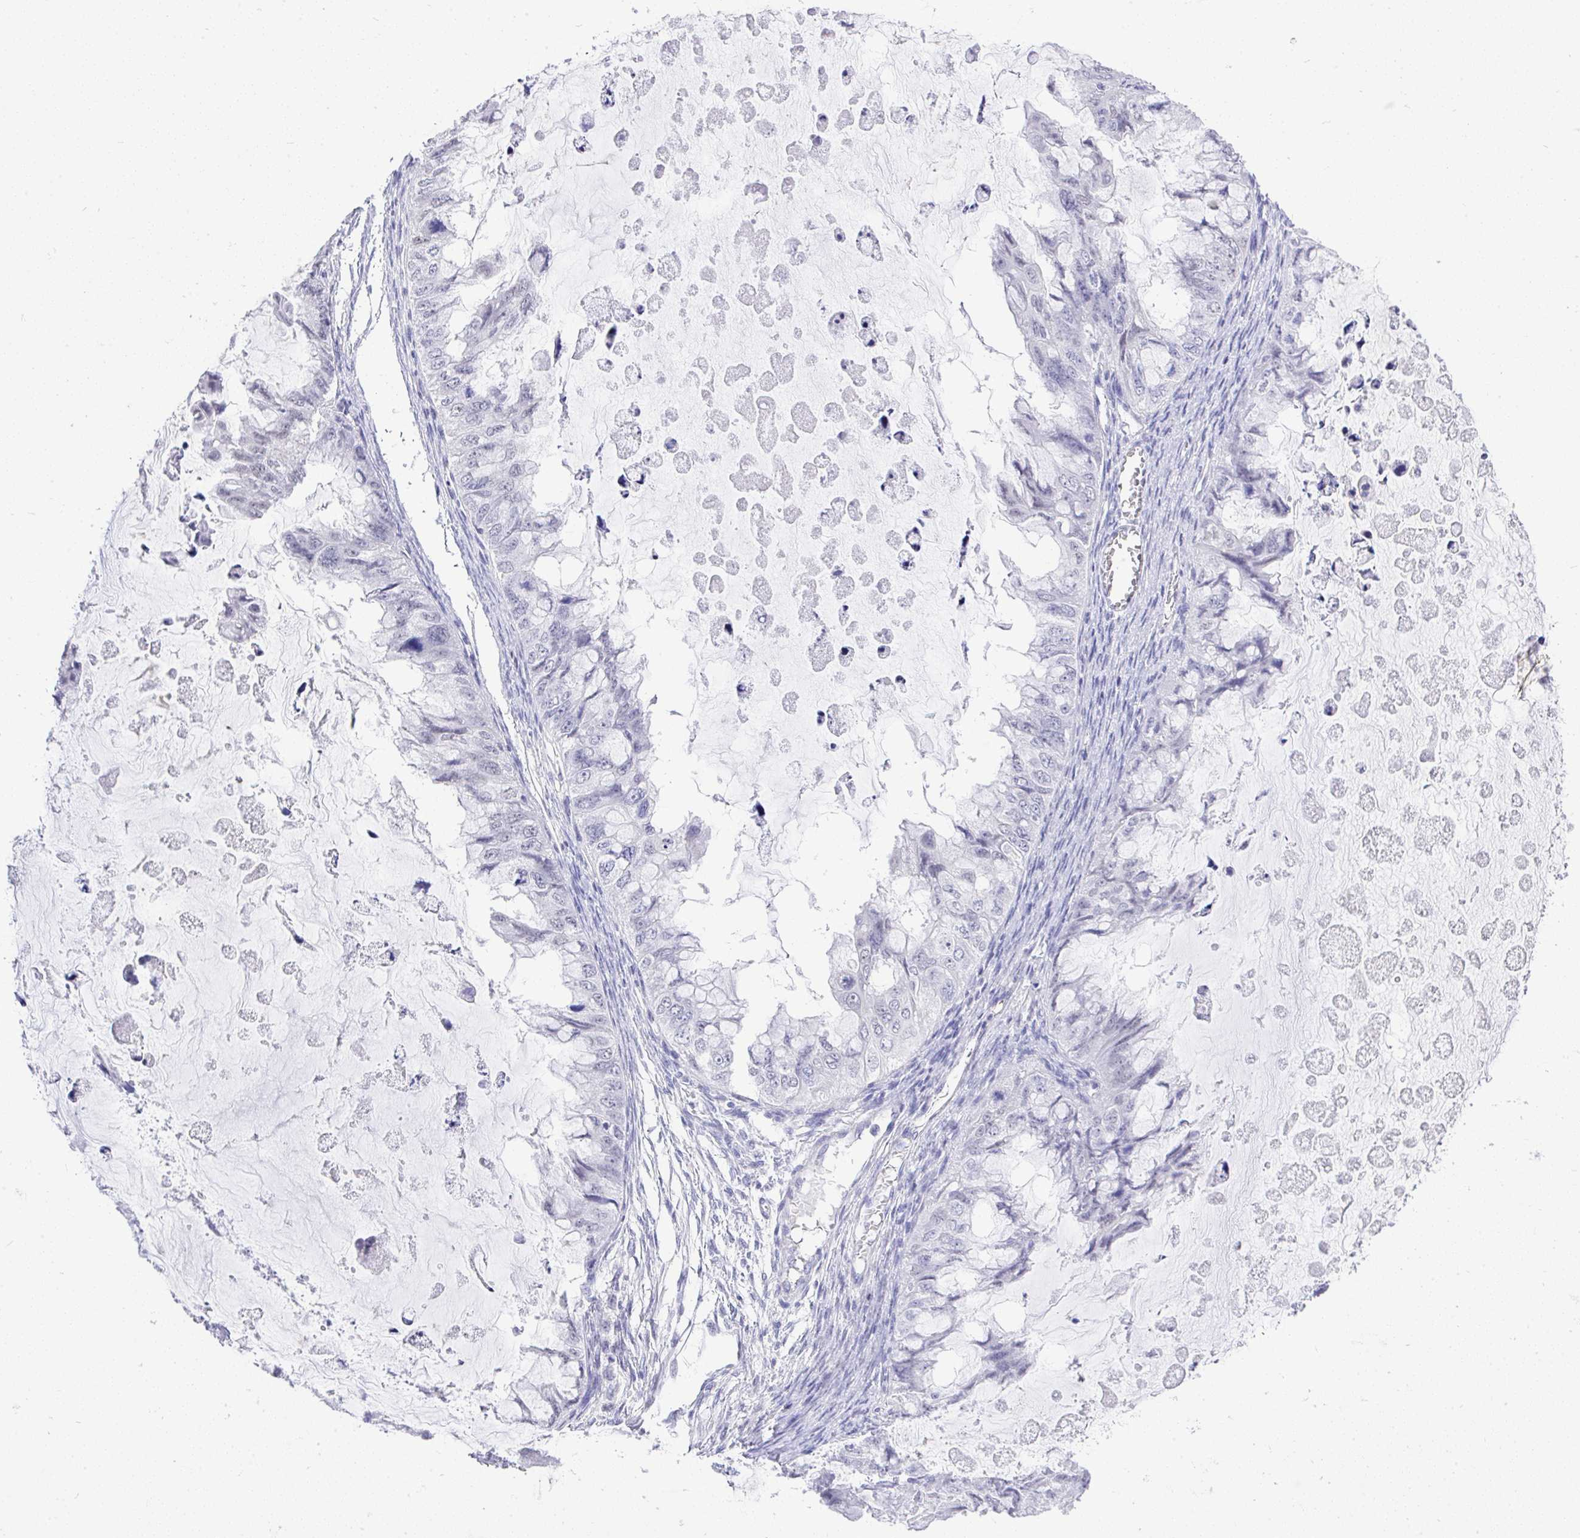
{"staining": {"intensity": "negative", "quantity": "none", "location": "none"}, "tissue": "ovarian cancer", "cell_type": "Tumor cells", "image_type": "cancer", "snomed": [{"axis": "morphology", "description": "Cystadenocarcinoma, mucinous, NOS"}, {"axis": "topography", "description": "Ovary"}], "caption": "A histopathology image of ovarian mucinous cystadenocarcinoma stained for a protein reveals no brown staining in tumor cells.", "gene": "MS4A12", "patient": {"sex": "female", "age": 72}}